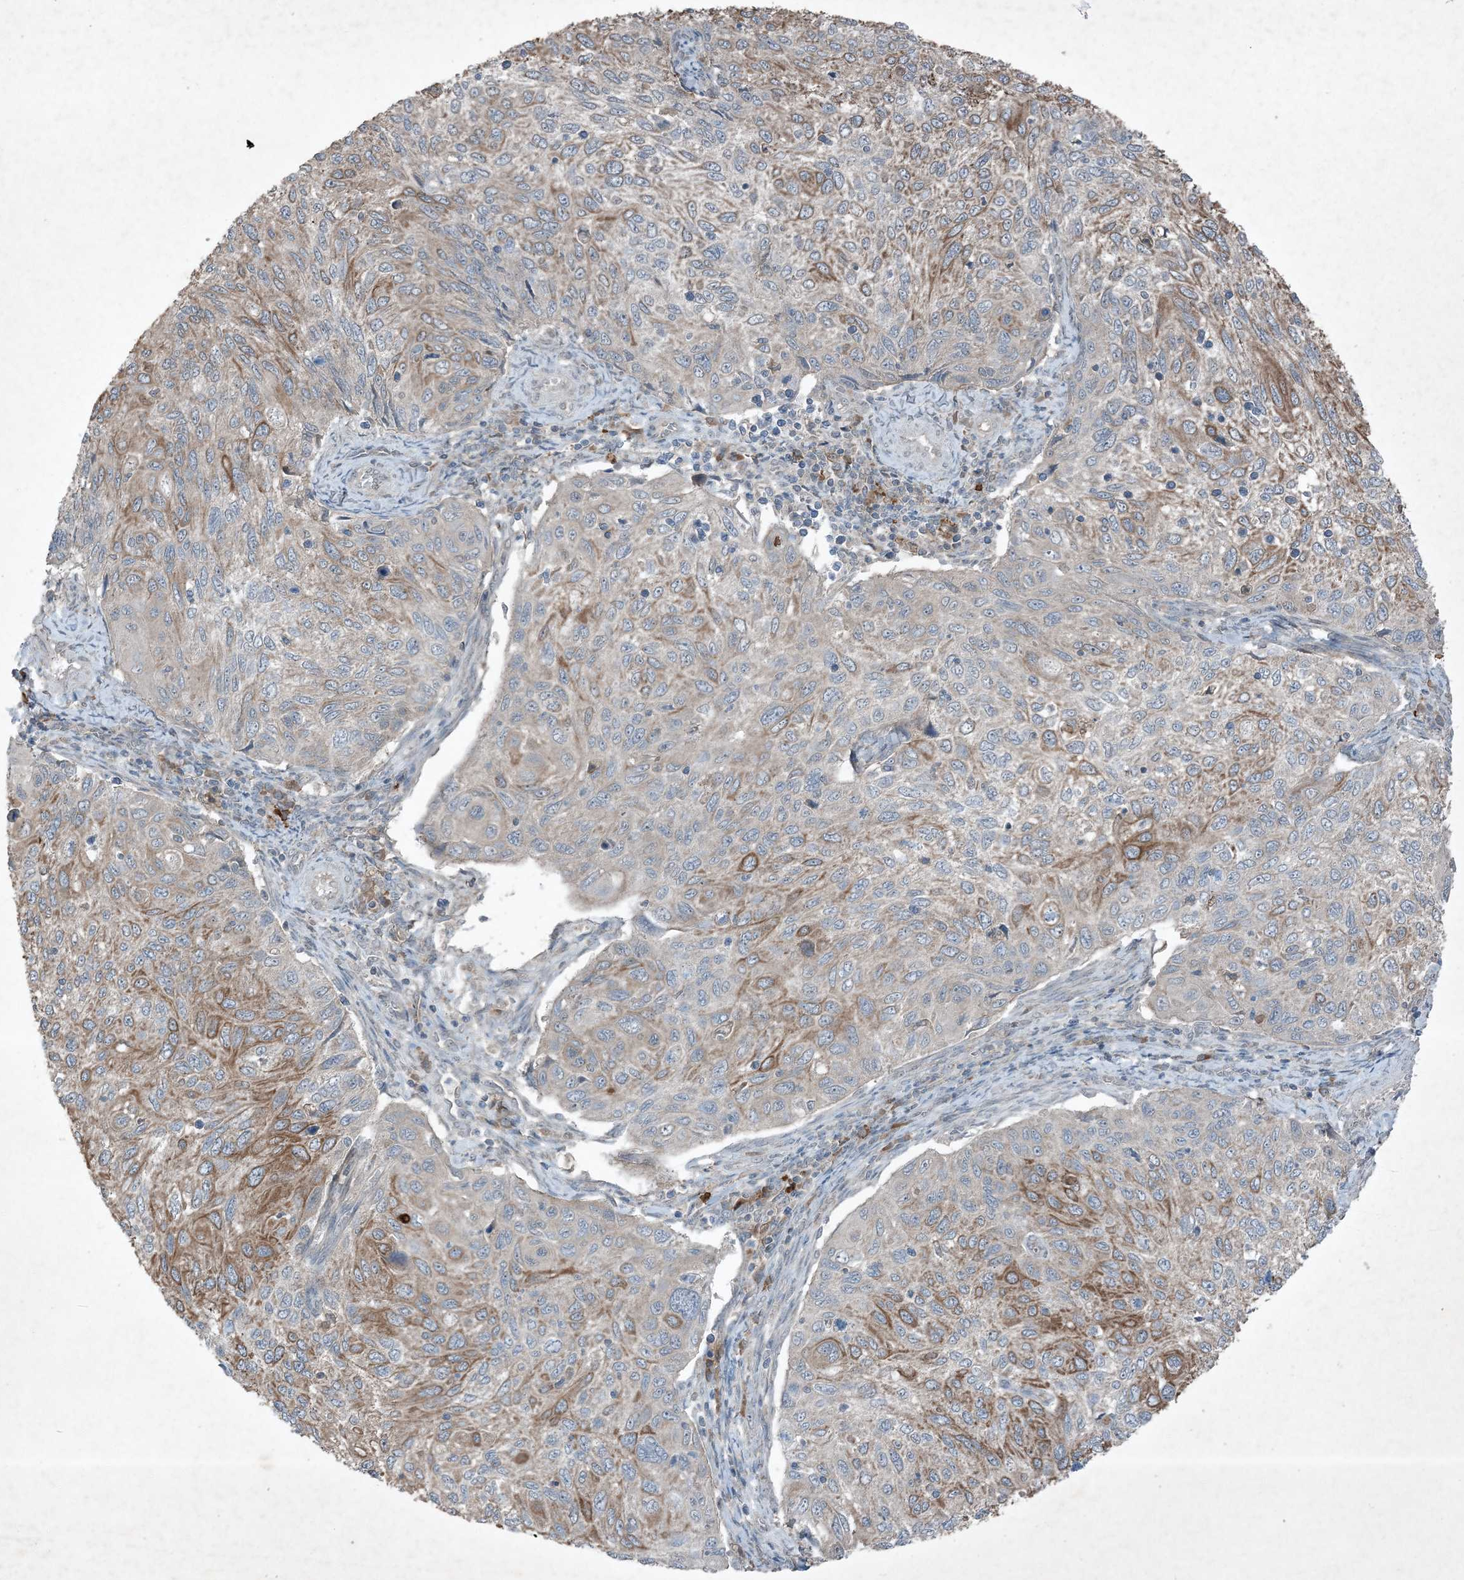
{"staining": {"intensity": "moderate", "quantity": "25%-75%", "location": "cytoplasmic/membranous"}, "tissue": "cervical cancer", "cell_type": "Tumor cells", "image_type": "cancer", "snomed": [{"axis": "morphology", "description": "Squamous cell carcinoma, NOS"}, {"axis": "topography", "description": "Cervix"}], "caption": "Cervical cancer tissue demonstrates moderate cytoplasmic/membranous expression in approximately 25%-75% of tumor cells, visualized by immunohistochemistry.", "gene": "MDN1", "patient": {"sex": "female", "age": 70}}